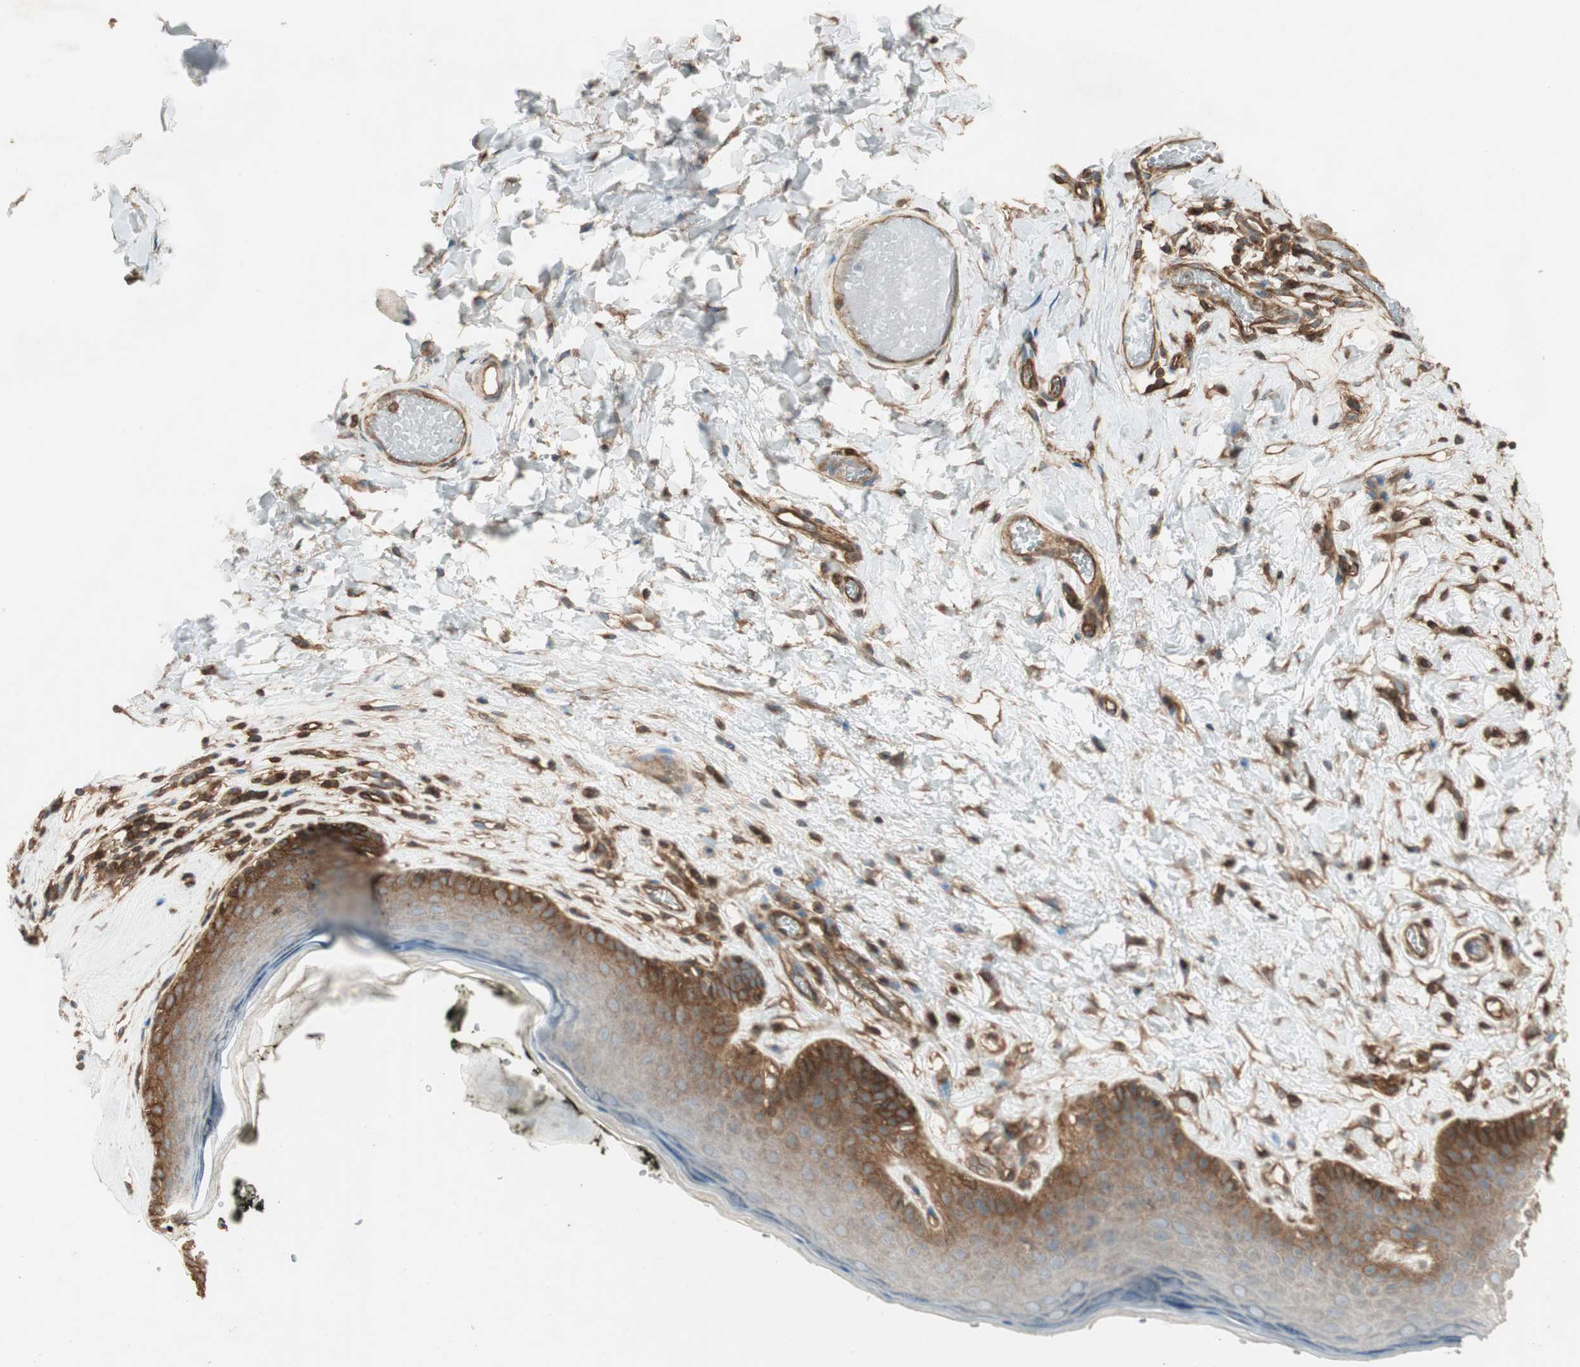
{"staining": {"intensity": "strong", "quantity": "<25%", "location": "cytoplasmic/membranous"}, "tissue": "skin", "cell_type": "Epidermal cells", "image_type": "normal", "snomed": [{"axis": "morphology", "description": "Normal tissue, NOS"}, {"axis": "morphology", "description": "Inflammation, NOS"}, {"axis": "topography", "description": "Vulva"}], "caption": "Protein staining of normal skin demonstrates strong cytoplasmic/membranous expression in about <25% of epidermal cells.", "gene": "BTN3A3", "patient": {"sex": "female", "age": 84}}